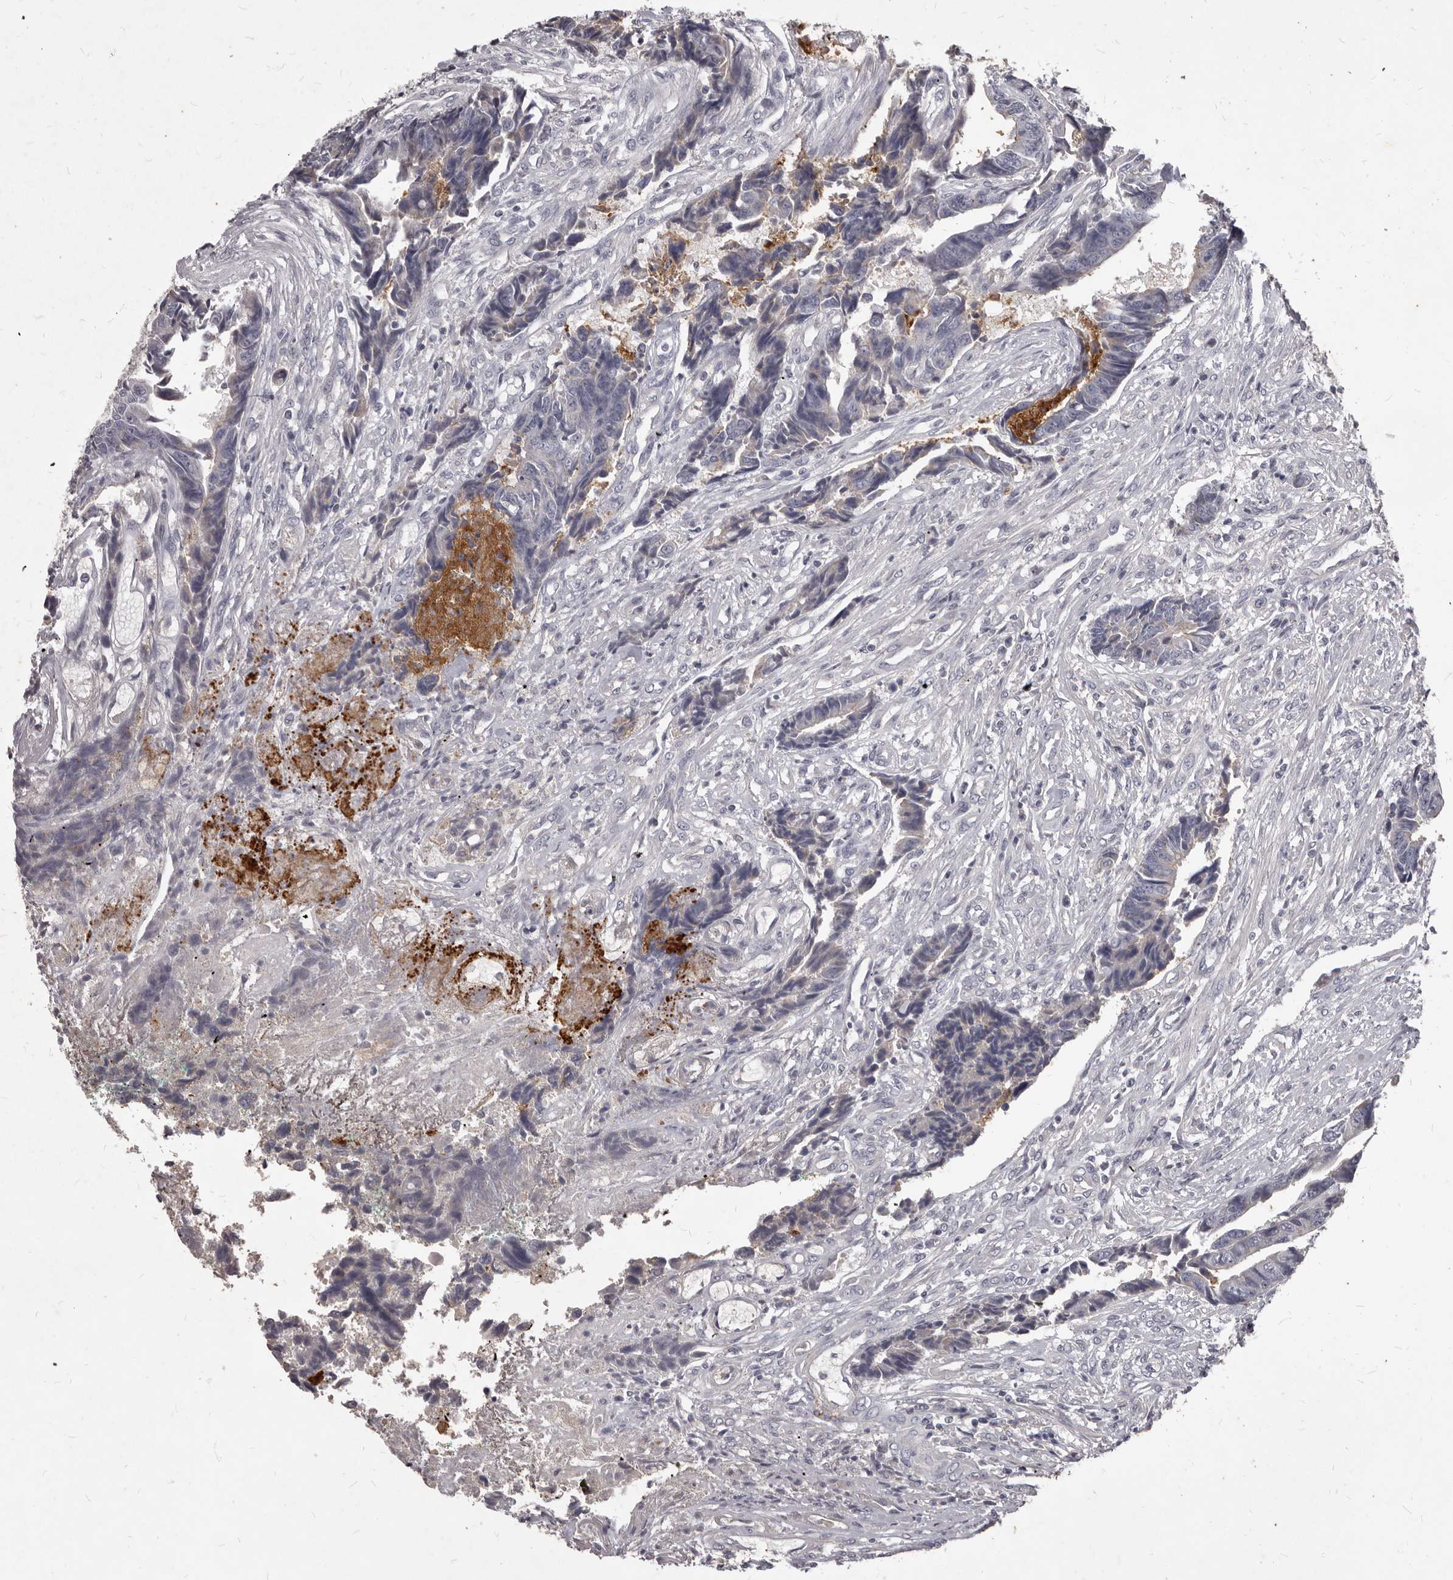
{"staining": {"intensity": "negative", "quantity": "none", "location": "none"}, "tissue": "colorectal cancer", "cell_type": "Tumor cells", "image_type": "cancer", "snomed": [{"axis": "morphology", "description": "Adenocarcinoma, NOS"}, {"axis": "topography", "description": "Rectum"}], "caption": "High power microscopy micrograph of an immunohistochemistry (IHC) image of colorectal cancer, revealing no significant expression in tumor cells.", "gene": "GPRC5C", "patient": {"sex": "male", "age": 84}}